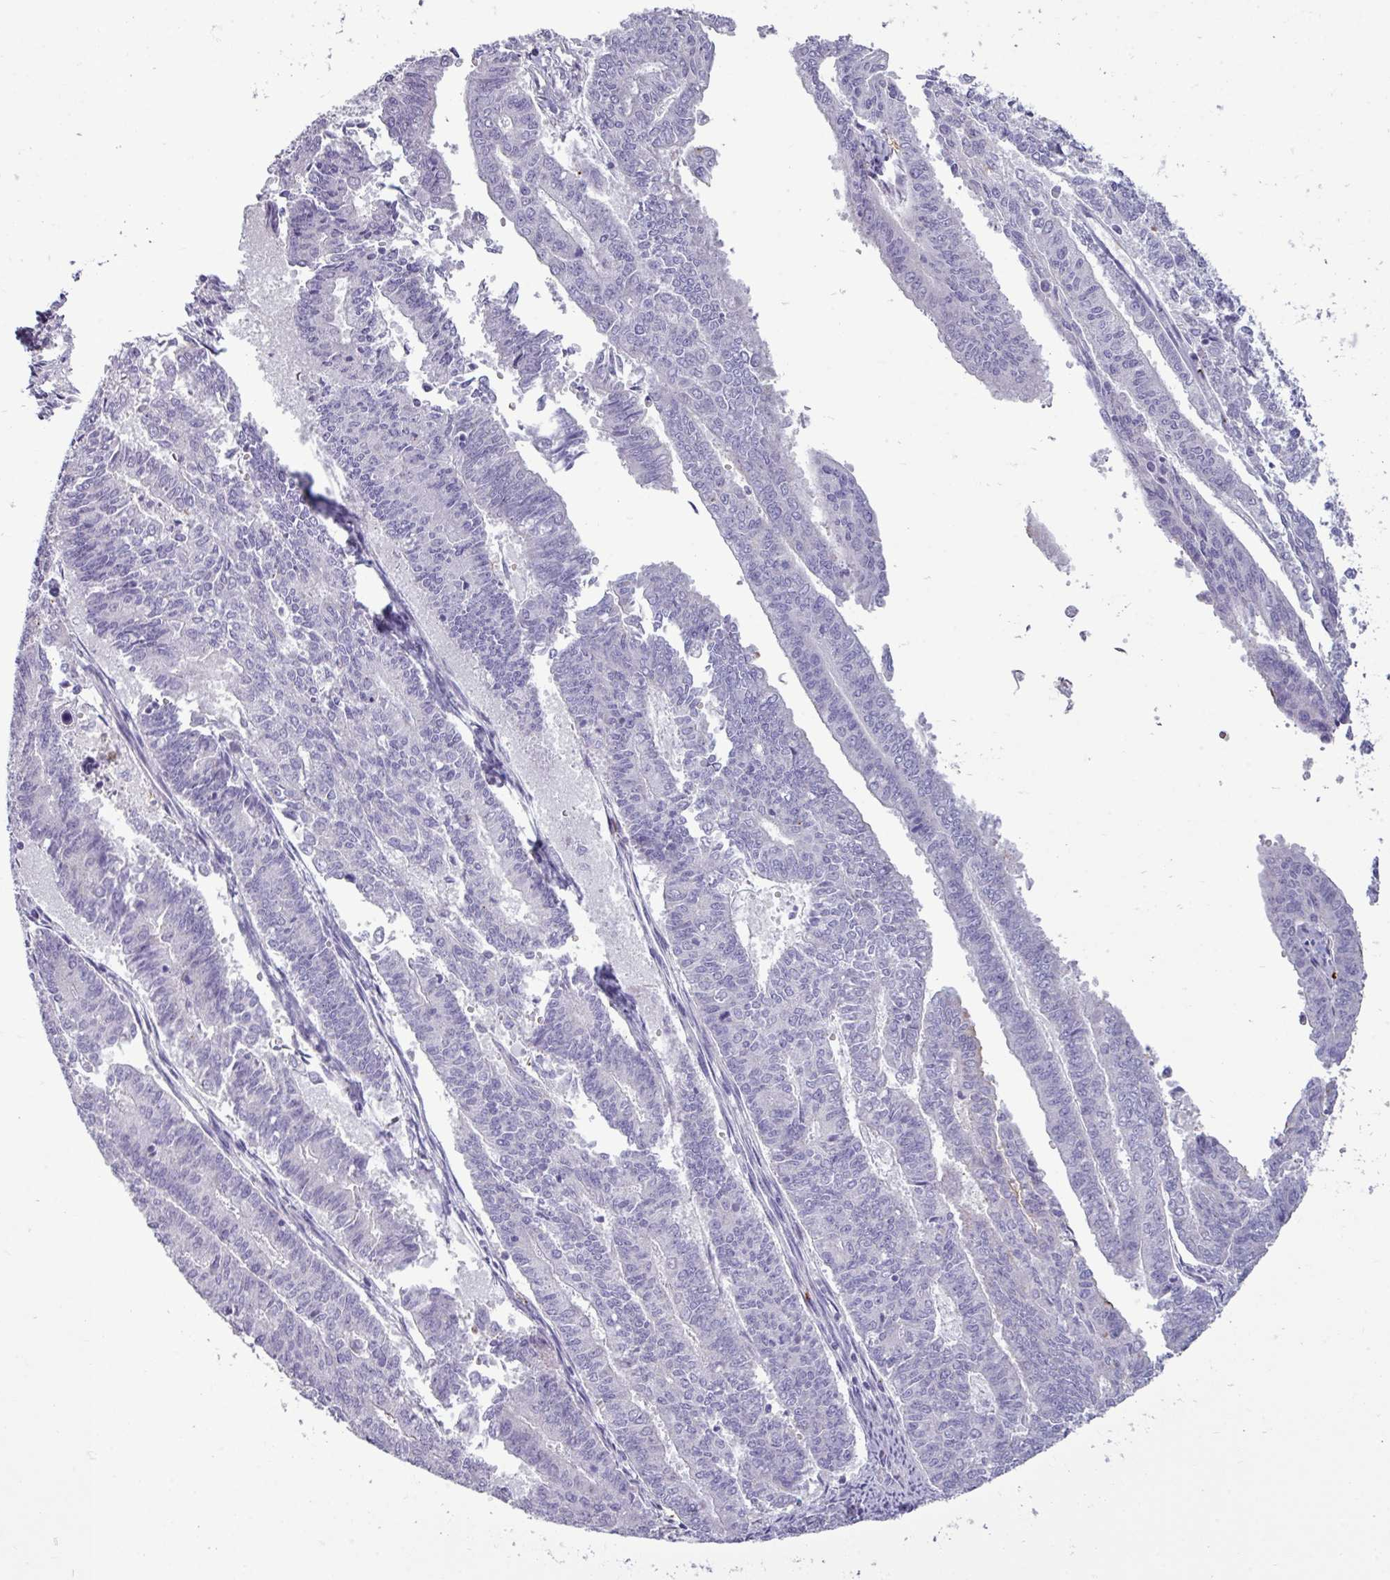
{"staining": {"intensity": "negative", "quantity": "none", "location": "none"}, "tissue": "endometrial cancer", "cell_type": "Tumor cells", "image_type": "cancer", "snomed": [{"axis": "morphology", "description": "Adenocarcinoma, NOS"}, {"axis": "topography", "description": "Endometrium"}], "caption": "An immunohistochemistry (IHC) image of adenocarcinoma (endometrial) is shown. There is no staining in tumor cells of adenocarcinoma (endometrial). (DAB (3,3'-diaminobenzidine) immunohistochemistry visualized using brightfield microscopy, high magnification).", "gene": "TRIM39", "patient": {"sex": "female", "age": 59}}